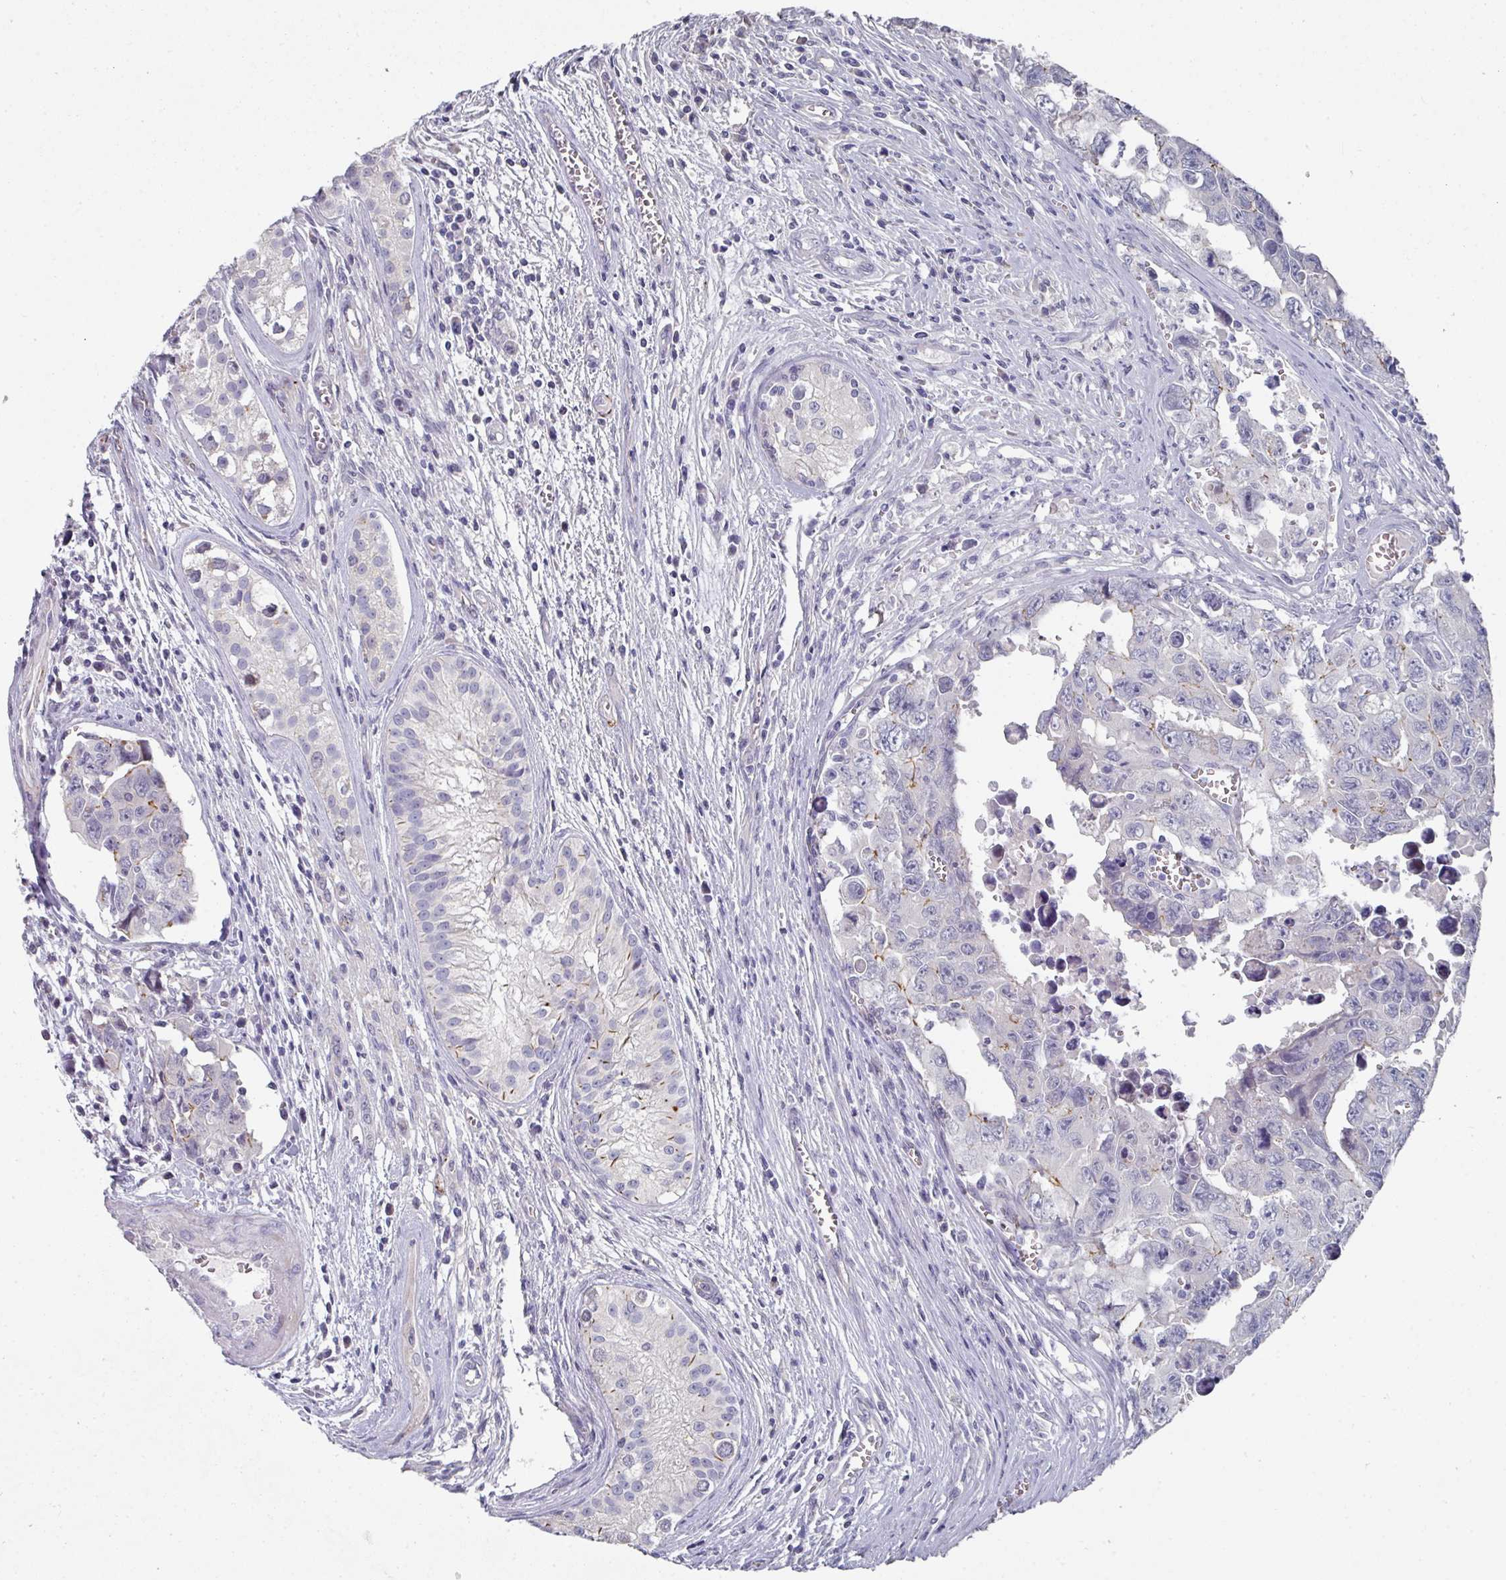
{"staining": {"intensity": "negative", "quantity": "none", "location": "none"}, "tissue": "testis cancer", "cell_type": "Tumor cells", "image_type": "cancer", "snomed": [{"axis": "morphology", "description": "Carcinoma, Embryonal, NOS"}, {"axis": "topography", "description": "Testis"}], "caption": "High magnification brightfield microscopy of embryonal carcinoma (testis) stained with DAB (brown) and counterstained with hematoxylin (blue): tumor cells show no significant expression.", "gene": "NT5C1A", "patient": {"sex": "male", "age": 24}}